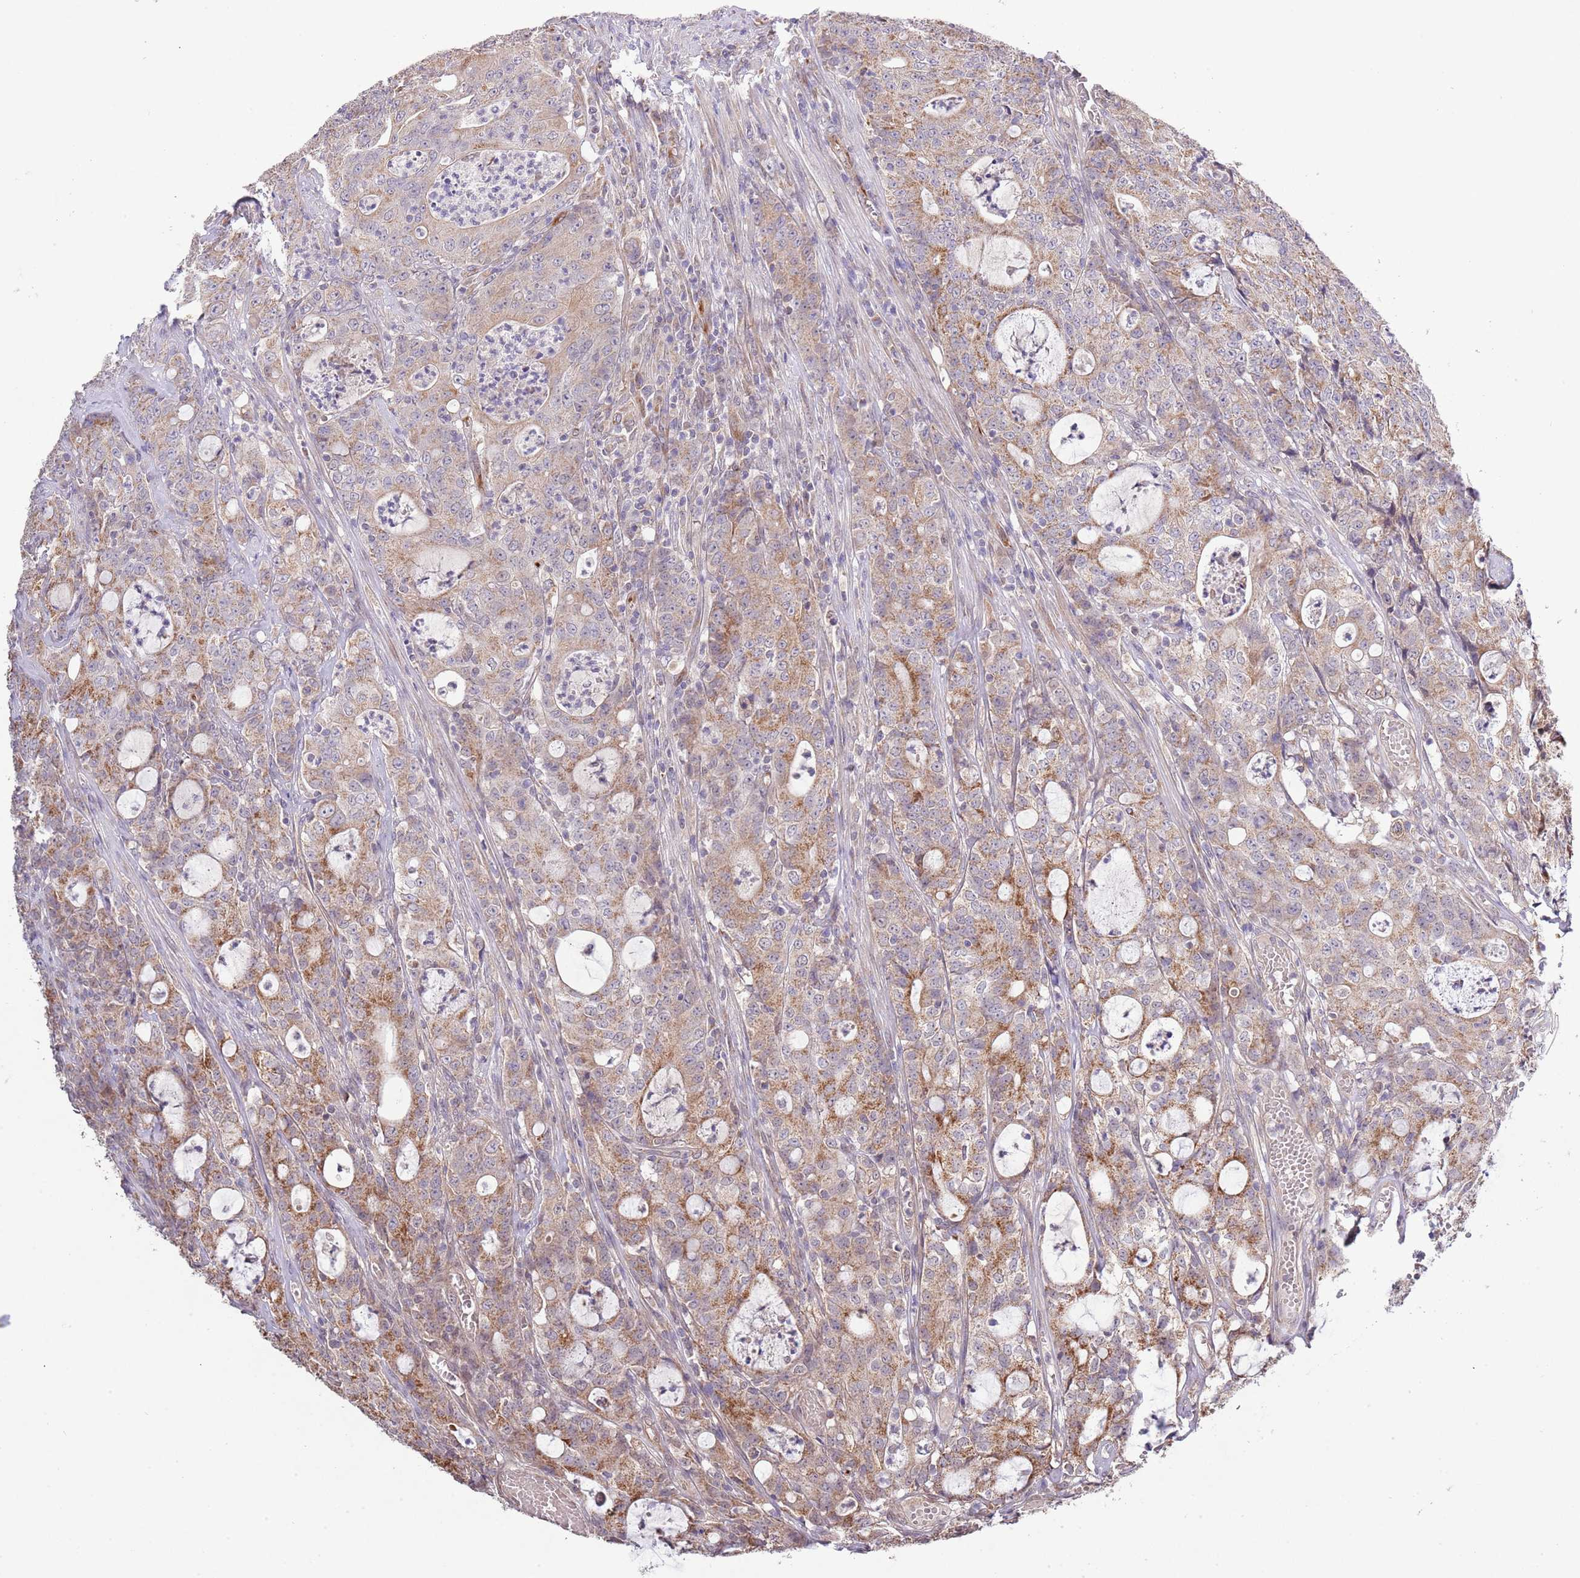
{"staining": {"intensity": "moderate", "quantity": "25%-75%", "location": "cytoplasmic/membranous"}, "tissue": "colorectal cancer", "cell_type": "Tumor cells", "image_type": "cancer", "snomed": [{"axis": "morphology", "description": "Adenocarcinoma, NOS"}, {"axis": "topography", "description": "Colon"}], "caption": "Immunohistochemistry (DAB) staining of human adenocarcinoma (colorectal) shows moderate cytoplasmic/membranous protein positivity in approximately 25%-75% of tumor cells. The protein is shown in brown color, while the nuclei are stained blue.", "gene": "IVD", "patient": {"sex": "male", "age": 83}}